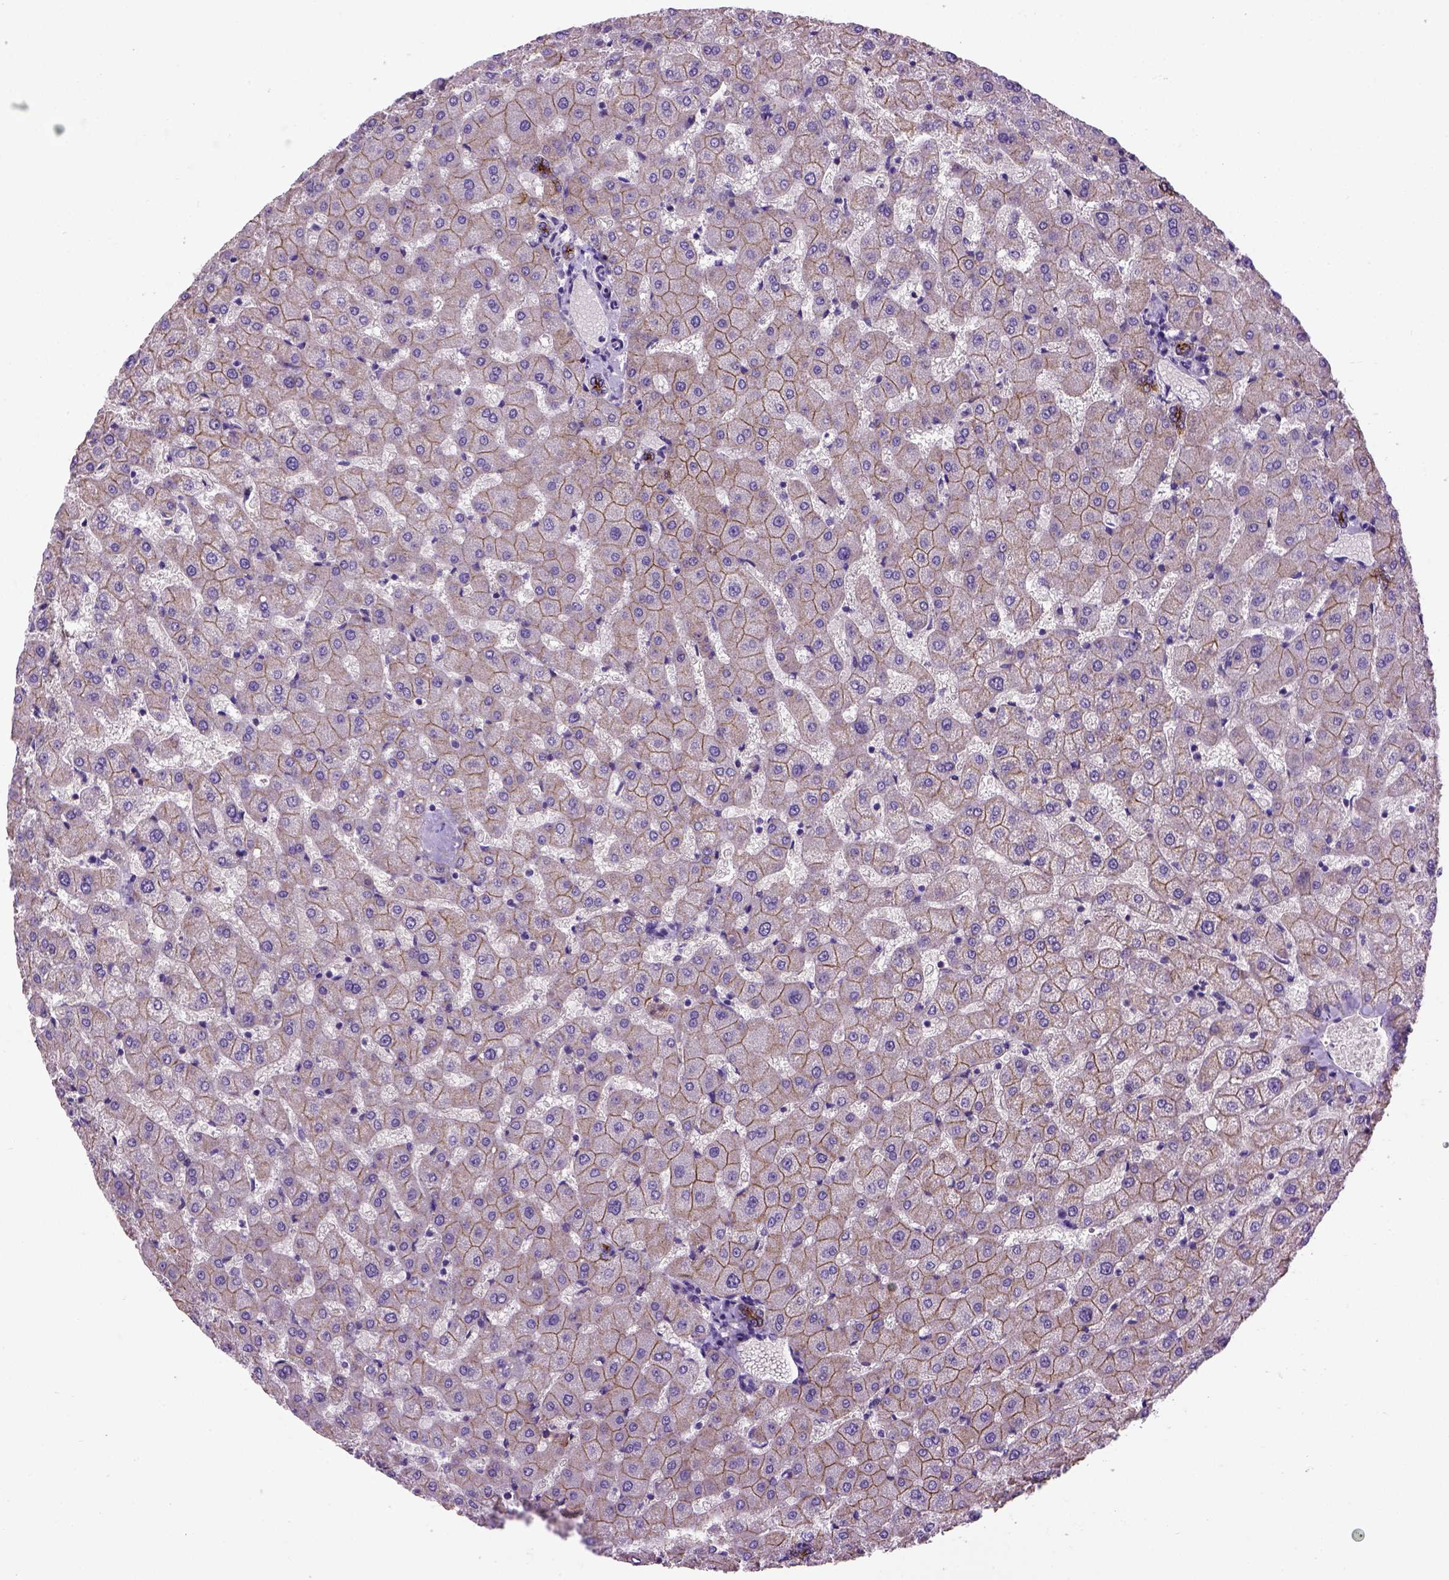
{"staining": {"intensity": "strong", "quantity": ">75%", "location": "cytoplasmic/membranous"}, "tissue": "liver", "cell_type": "Cholangiocytes", "image_type": "normal", "snomed": [{"axis": "morphology", "description": "Normal tissue, NOS"}, {"axis": "topography", "description": "Liver"}], "caption": "Brown immunohistochemical staining in benign human liver shows strong cytoplasmic/membranous positivity in approximately >75% of cholangiocytes.", "gene": "CDH1", "patient": {"sex": "female", "age": 50}}